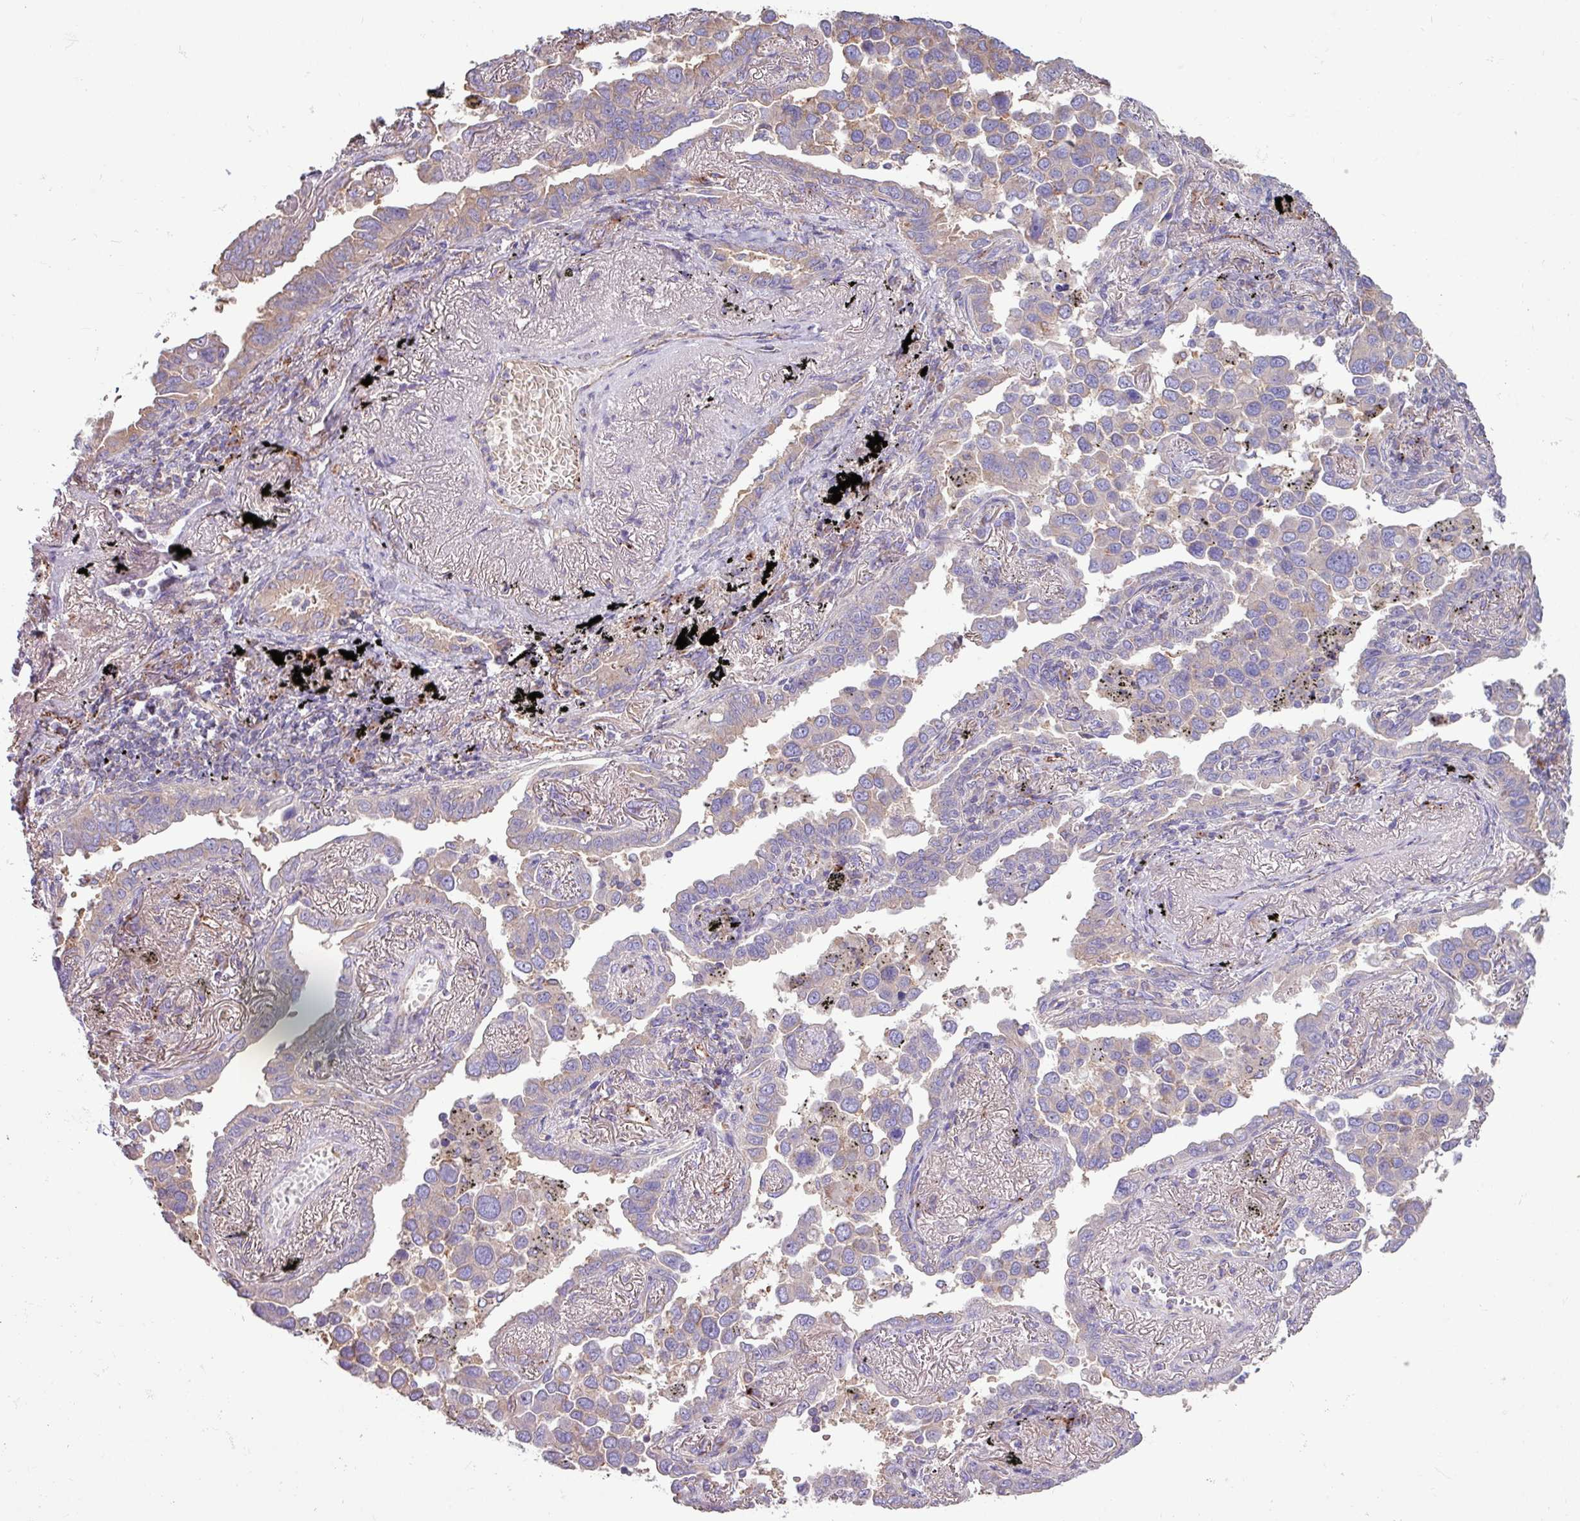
{"staining": {"intensity": "weak", "quantity": "25%-75%", "location": "cytoplasmic/membranous"}, "tissue": "lung cancer", "cell_type": "Tumor cells", "image_type": "cancer", "snomed": [{"axis": "morphology", "description": "Adenocarcinoma, NOS"}, {"axis": "topography", "description": "Lung"}], "caption": "DAB (3,3'-diaminobenzidine) immunohistochemical staining of lung adenocarcinoma displays weak cytoplasmic/membranous protein expression in approximately 25%-75% of tumor cells. (DAB IHC with brightfield microscopy, high magnification).", "gene": "PPM1J", "patient": {"sex": "male", "age": 67}}